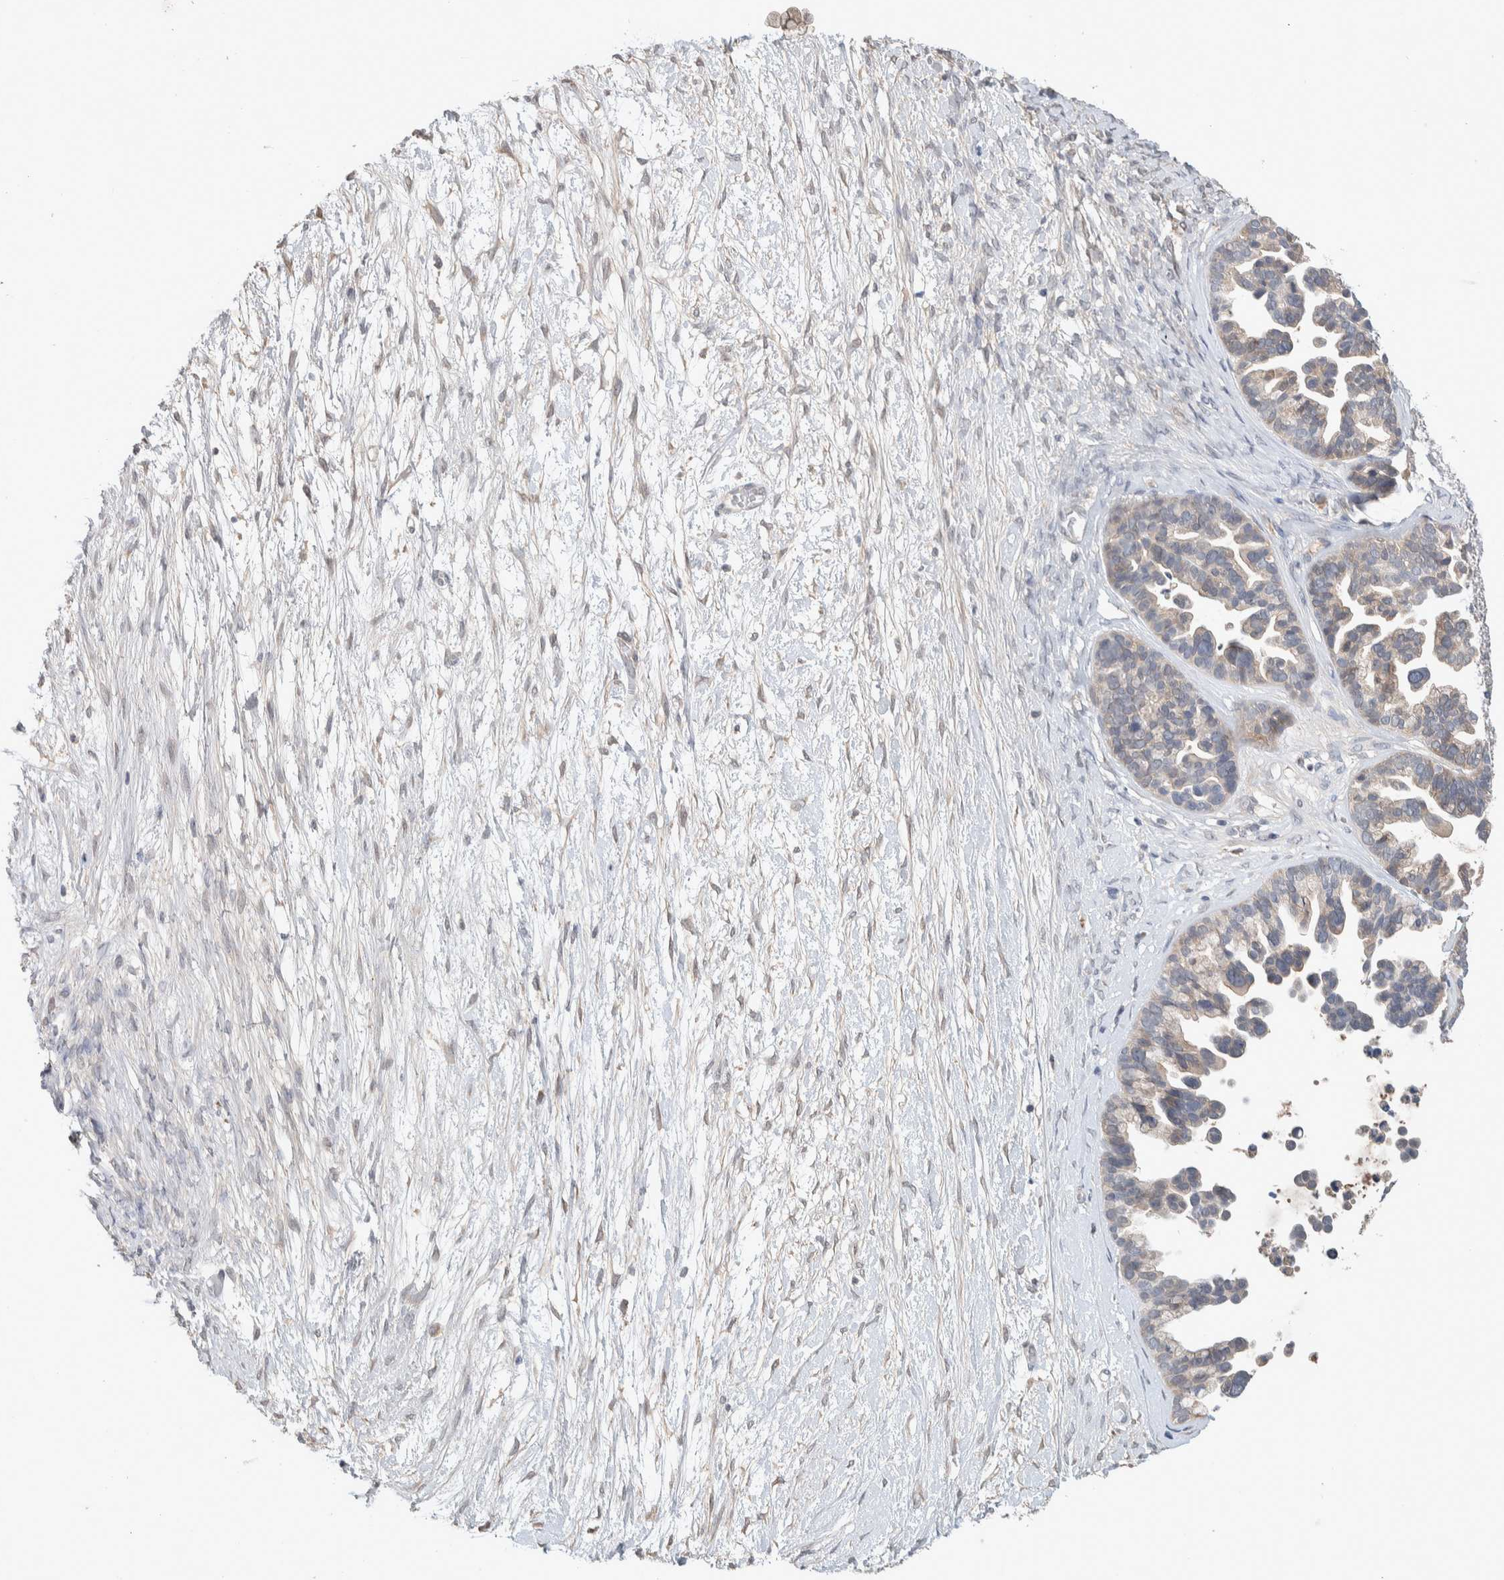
{"staining": {"intensity": "weak", "quantity": "25%-75%", "location": "cytoplasmic/membranous"}, "tissue": "ovarian cancer", "cell_type": "Tumor cells", "image_type": "cancer", "snomed": [{"axis": "morphology", "description": "Cystadenocarcinoma, serous, NOS"}, {"axis": "topography", "description": "Ovary"}], "caption": "Weak cytoplasmic/membranous staining is identified in approximately 25%-75% of tumor cells in ovarian serous cystadenocarcinoma. The staining is performed using DAB brown chromogen to label protein expression. The nuclei are counter-stained blue using hematoxylin.", "gene": "DEPTOR", "patient": {"sex": "female", "age": 56}}